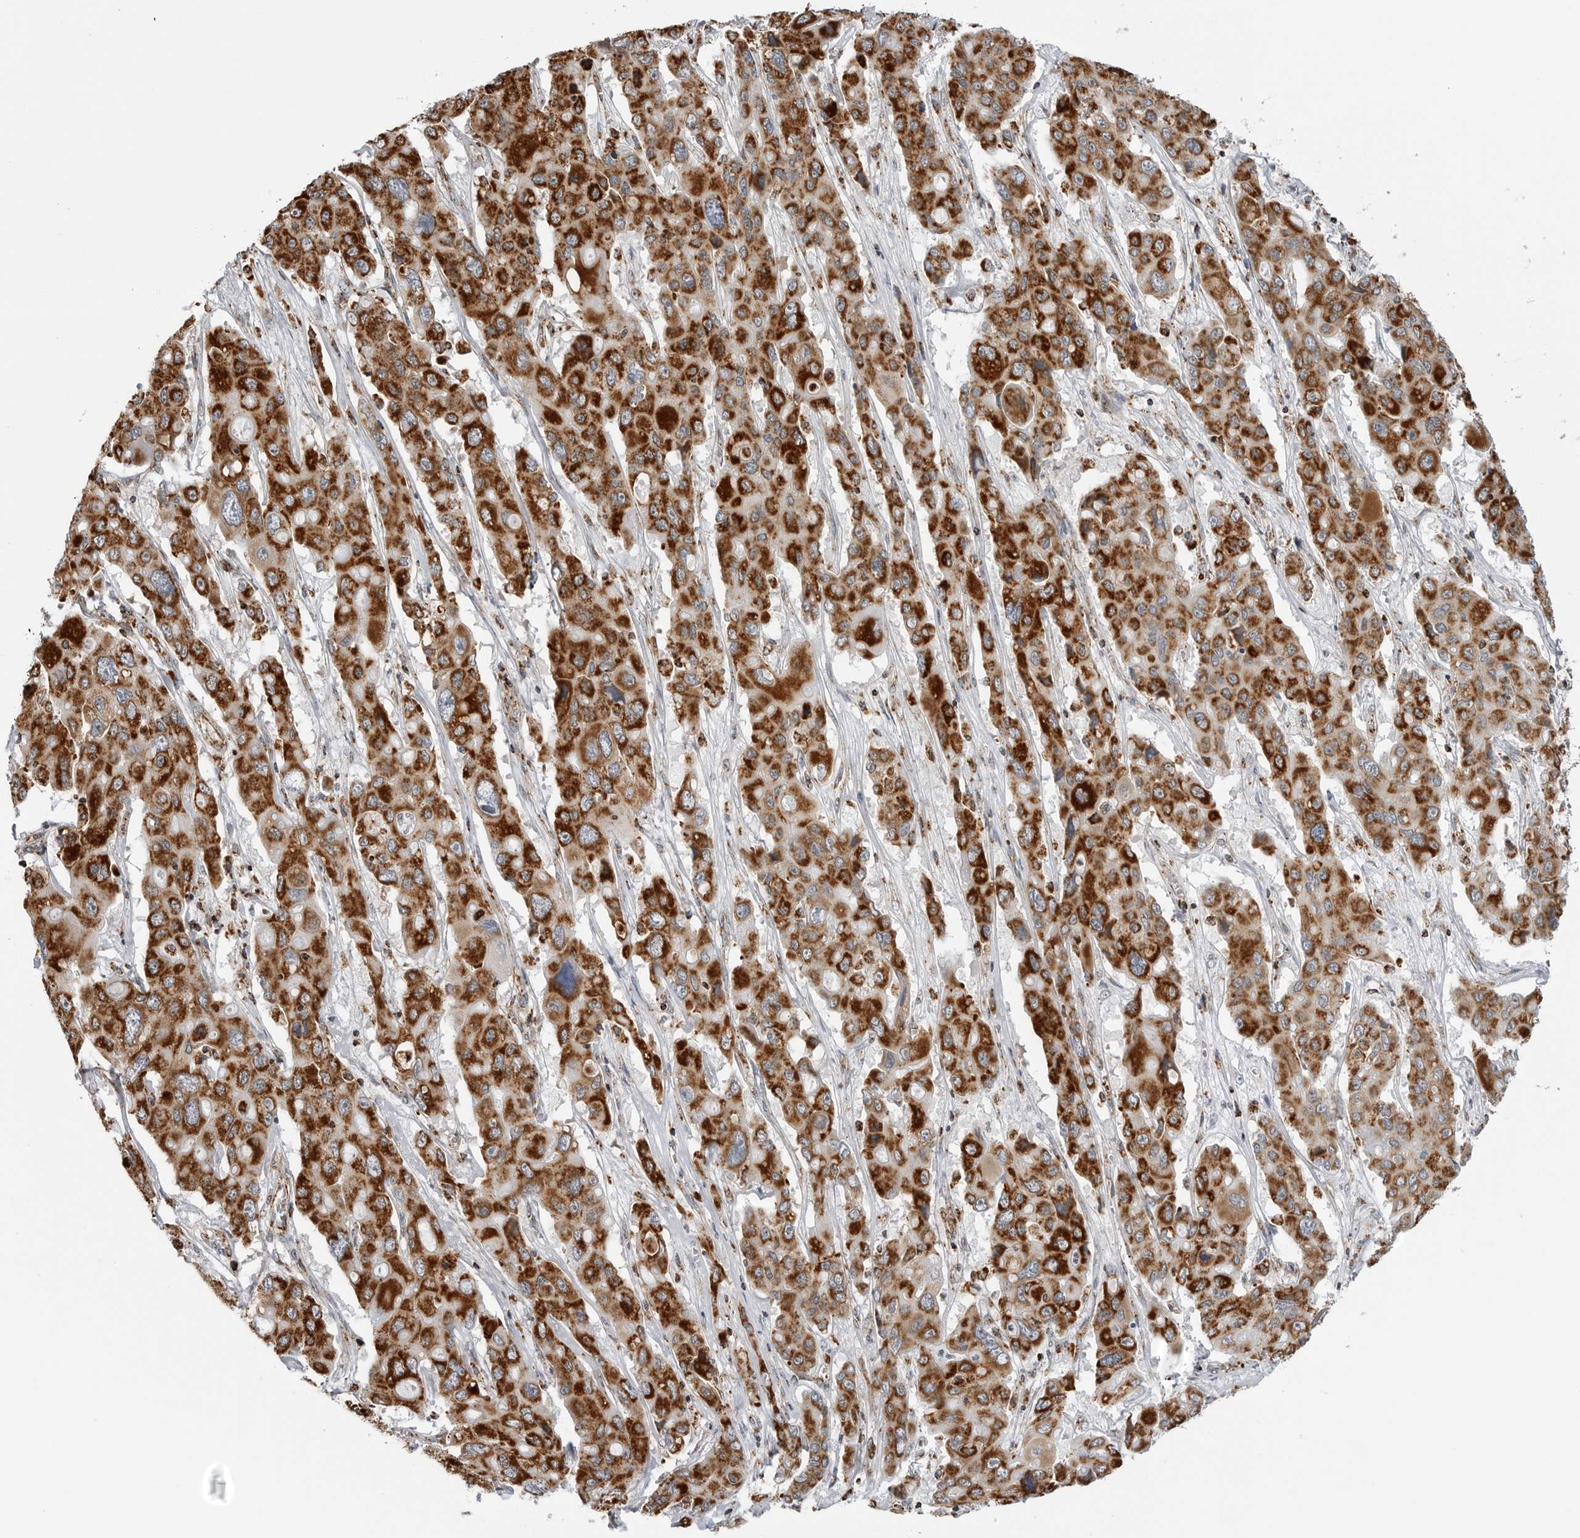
{"staining": {"intensity": "strong", "quantity": ">75%", "location": "cytoplasmic/membranous"}, "tissue": "liver cancer", "cell_type": "Tumor cells", "image_type": "cancer", "snomed": [{"axis": "morphology", "description": "Cholangiocarcinoma"}, {"axis": "topography", "description": "Liver"}], "caption": "A histopathology image of human liver cholangiocarcinoma stained for a protein demonstrates strong cytoplasmic/membranous brown staining in tumor cells.", "gene": "COX5A", "patient": {"sex": "male", "age": 67}}